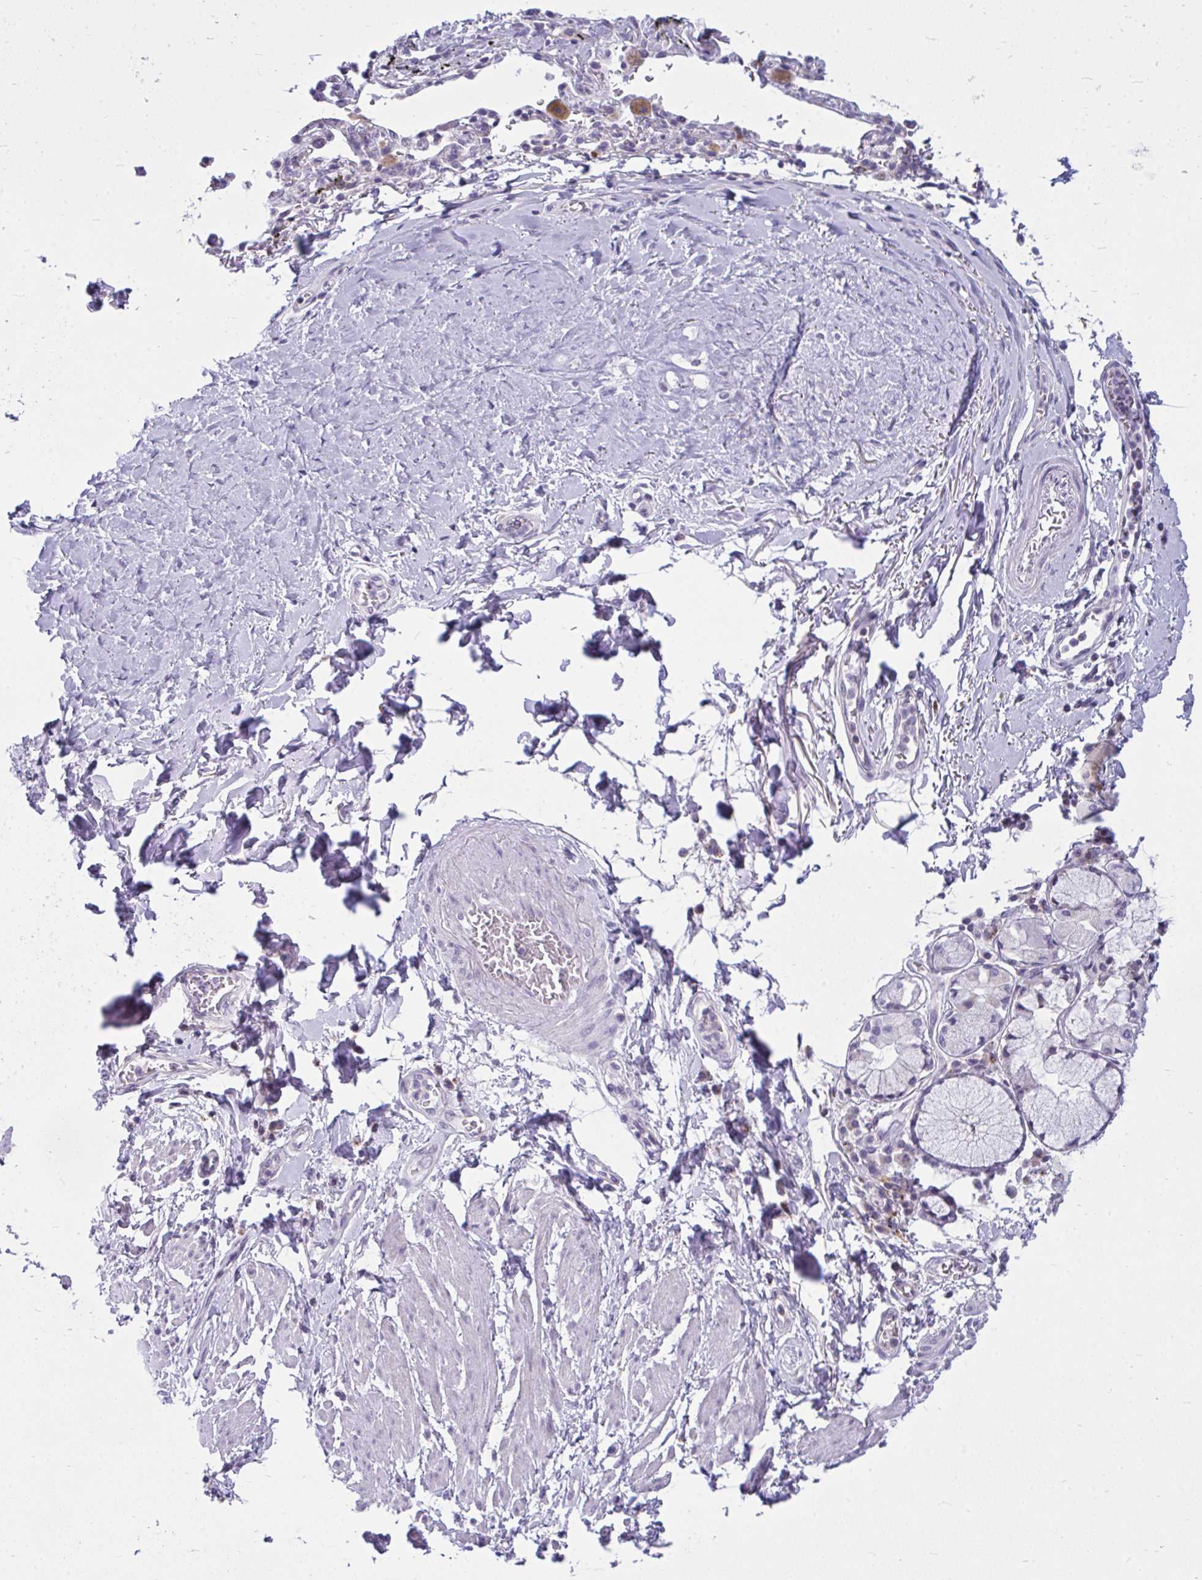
{"staining": {"intensity": "negative", "quantity": "none", "location": "none"}, "tissue": "adipose tissue", "cell_type": "Adipocytes", "image_type": "normal", "snomed": [{"axis": "morphology", "description": "Normal tissue, NOS"}, {"axis": "morphology", "description": "Degeneration, NOS"}, {"axis": "topography", "description": "Cartilage tissue"}, {"axis": "topography", "description": "Lung"}], "caption": "High magnification brightfield microscopy of benign adipose tissue stained with DAB (3,3'-diaminobenzidine) (brown) and counterstained with hematoxylin (blue): adipocytes show no significant staining. Nuclei are stained in blue.", "gene": "ZSCAN25", "patient": {"sex": "female", "age": 61}}